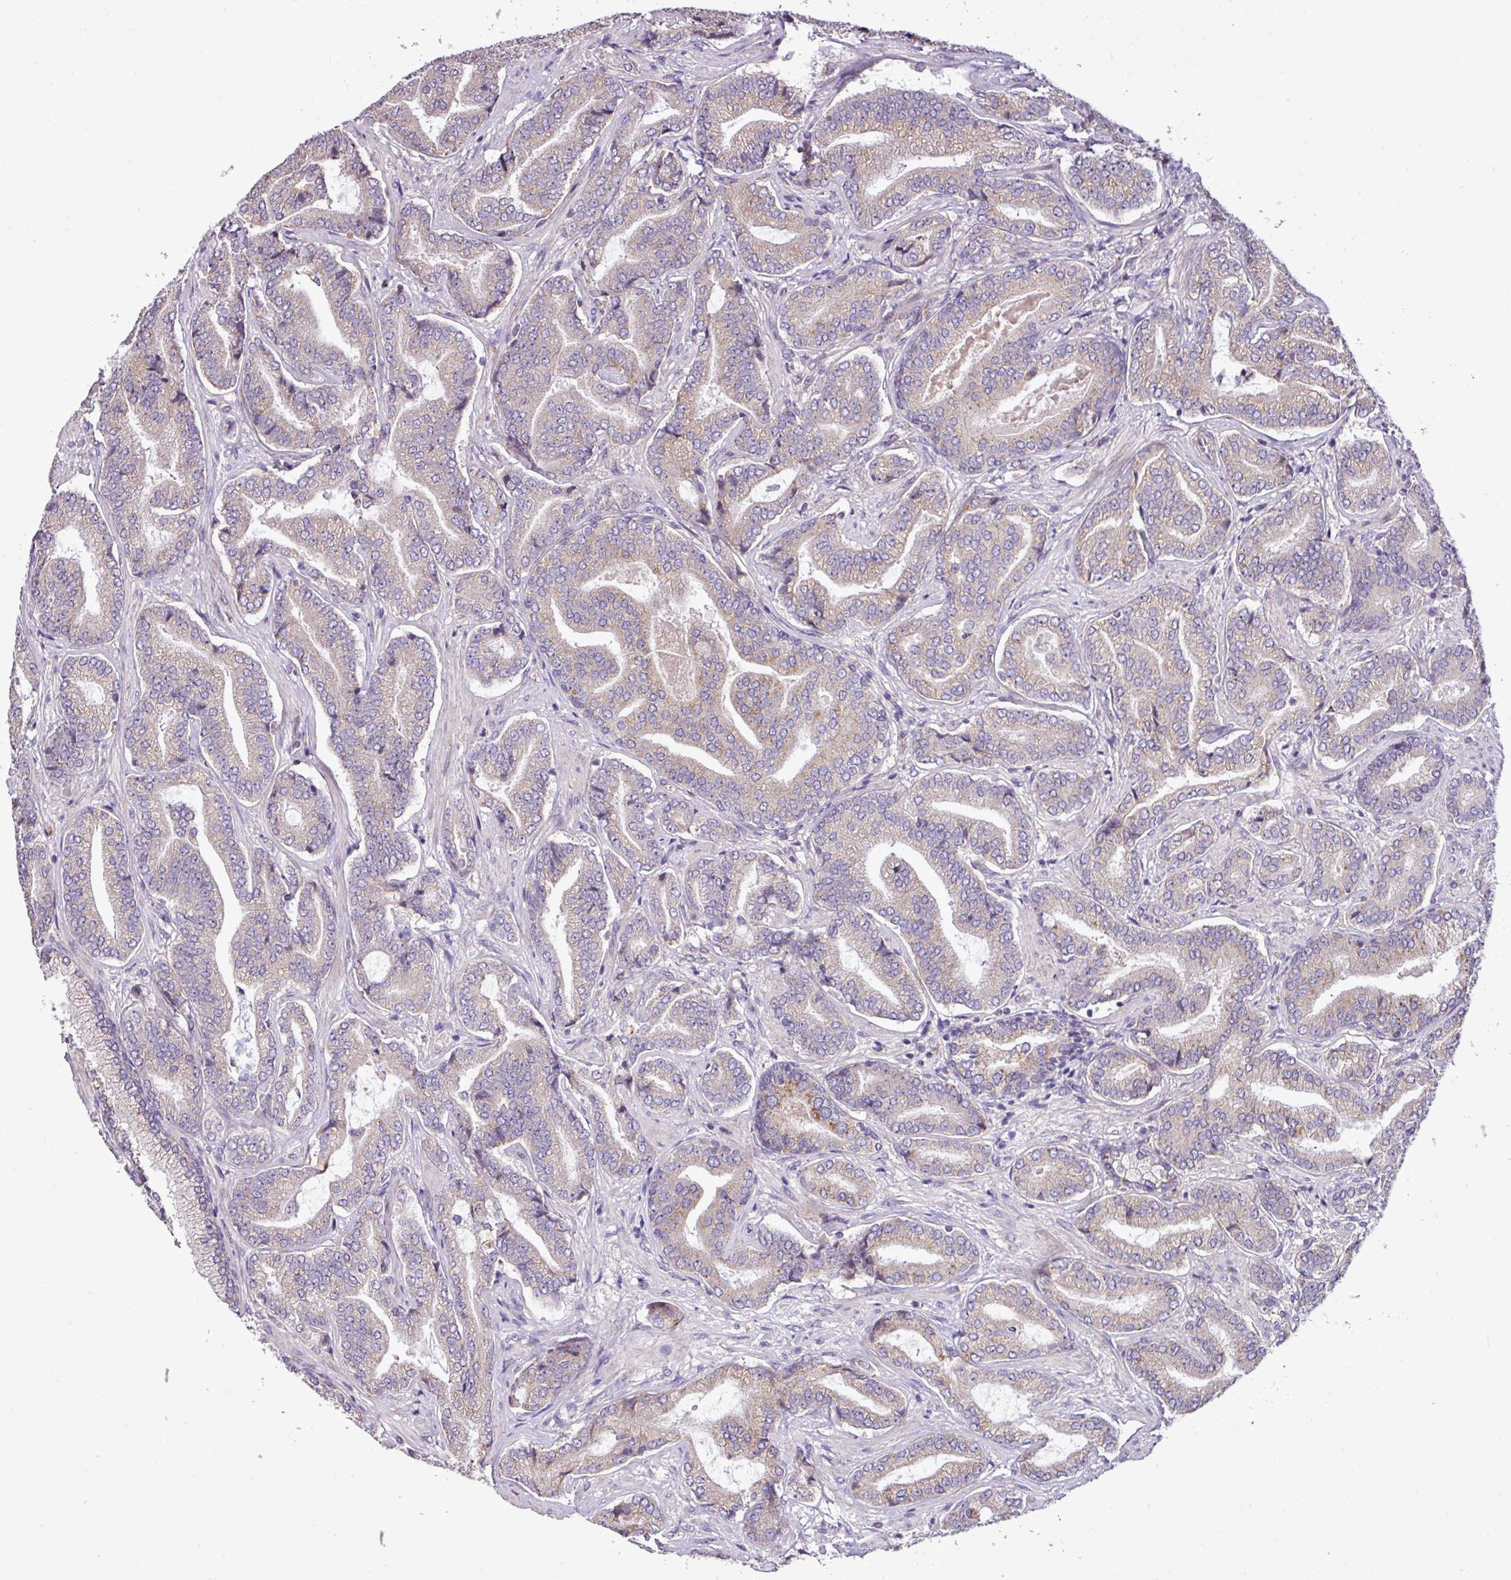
{"staining": {"intensity": "weak", "quantity": "25%-75%", "location": "cytoplasmic/membranous"}, "tissue": "prostate cancer", "cell_type": "Tumor cells", "image_type": "cancer", "snomed": [{"axis": "morphology", "description": "Adenocarcinoma, Low grade"}, {"axis": "topography", "description": "Prostate and seminal vesicle, NOS"}], "caption": "Tumor cells demonstrate low levels of weak cytoplasmic/membranous positivity in approximately 25%-75% of cells in human low-grade adenocarcinoma (prostate).", "gene": "XIAP", "patient": {"sex": "male", "age": 61}}